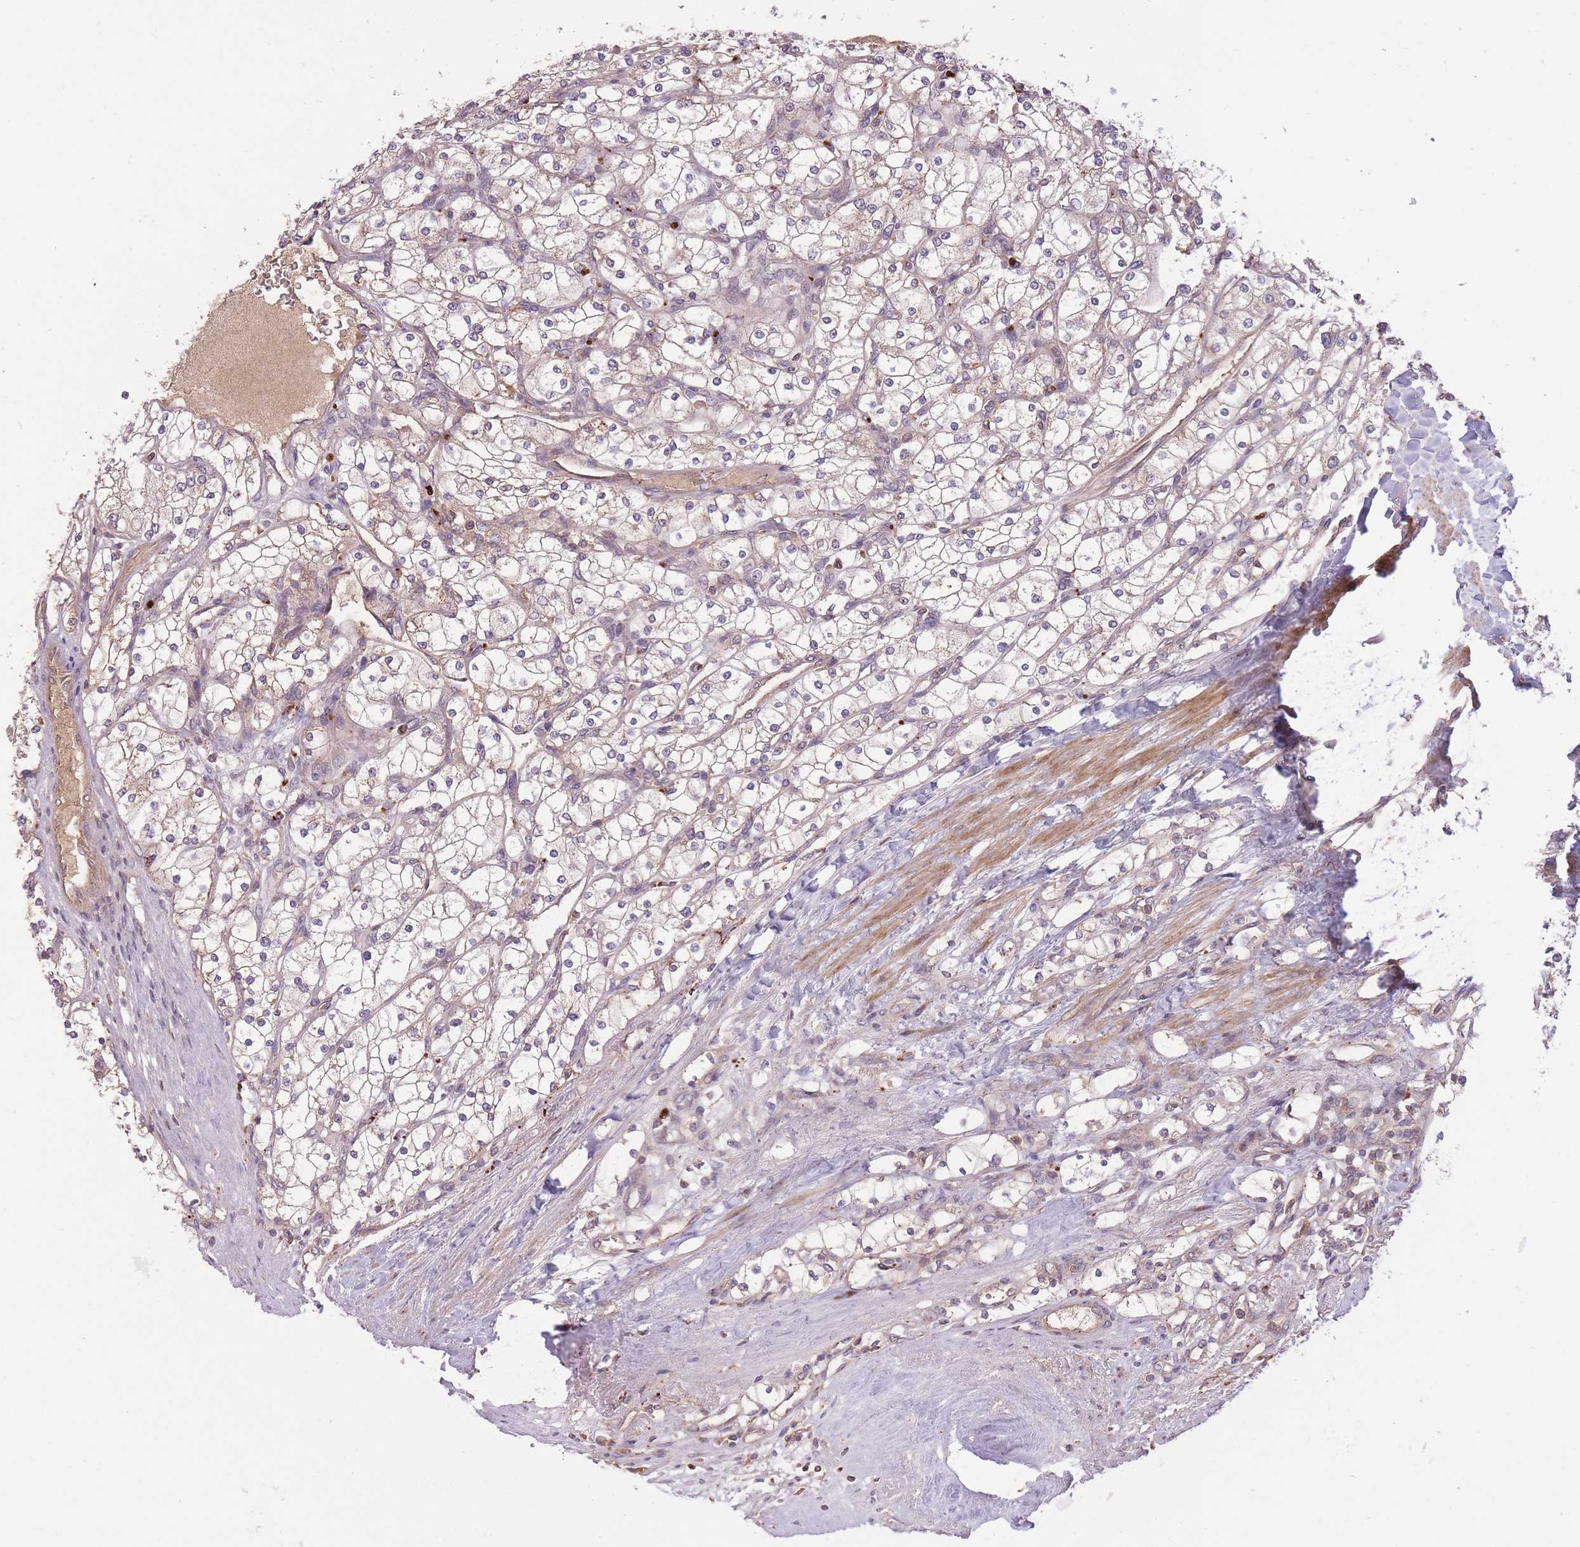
{"staining": {"intensity": "negative", "quantity": "none", "location": "none"}, "tissue": "renal cancer", "cell_type": "Tumor cells", "image_type": "cancer", "snomed": [{"axis": "morphology", "description": "Adenocarcinoma, NOS"}, {"axis": "topography", "description": "Kidney"}], "caption": "Renal adenocarcinoma stained for a protein using immunohistochemistry demonstrates no positivity tumor cells.", "gene": "POLR3F", "patient": {"sex": "male", "age": 80}}